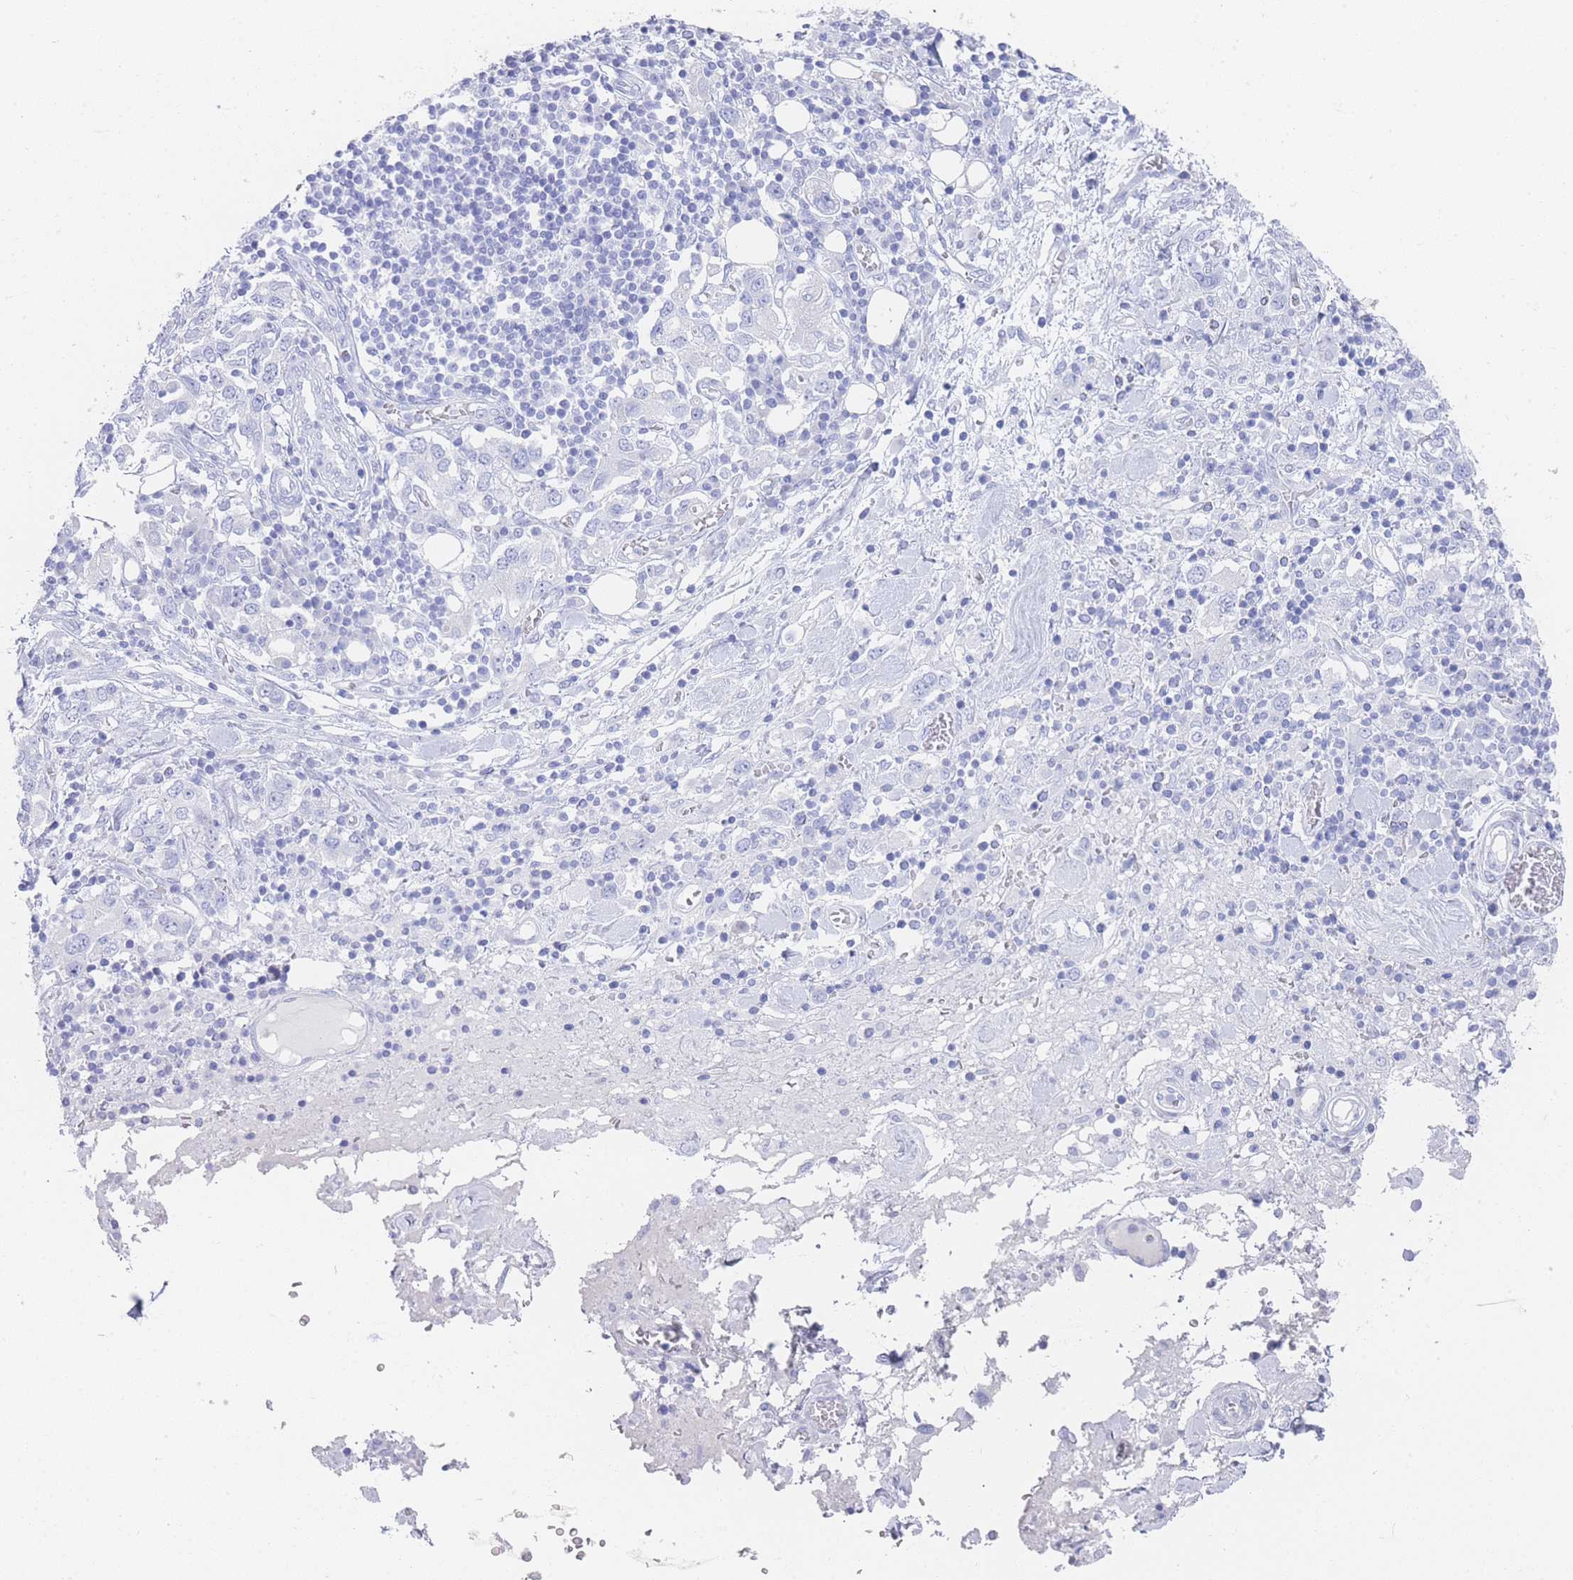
{"staining": {"intensity": "negative", "quantity": "none", "location": "none"}, "tissue": "stomach cancer", "cell_type": "Tumor cells", "image_type": "cancer", "snomed": [{"axis": "morphology", "description": "Adenocarcinoma, NOS"}, {"axis": "topography", "description": "Stomach, upper"}, {"axis": "topography", "description": "Stomach"}], "caption": "Human stomach adenocarcinoma stained for a protein using immunohistochemistry reveals no staining in tumor cells.", "gene": "LRRC37A", "patient": {"sex": "male", "age": 62}}